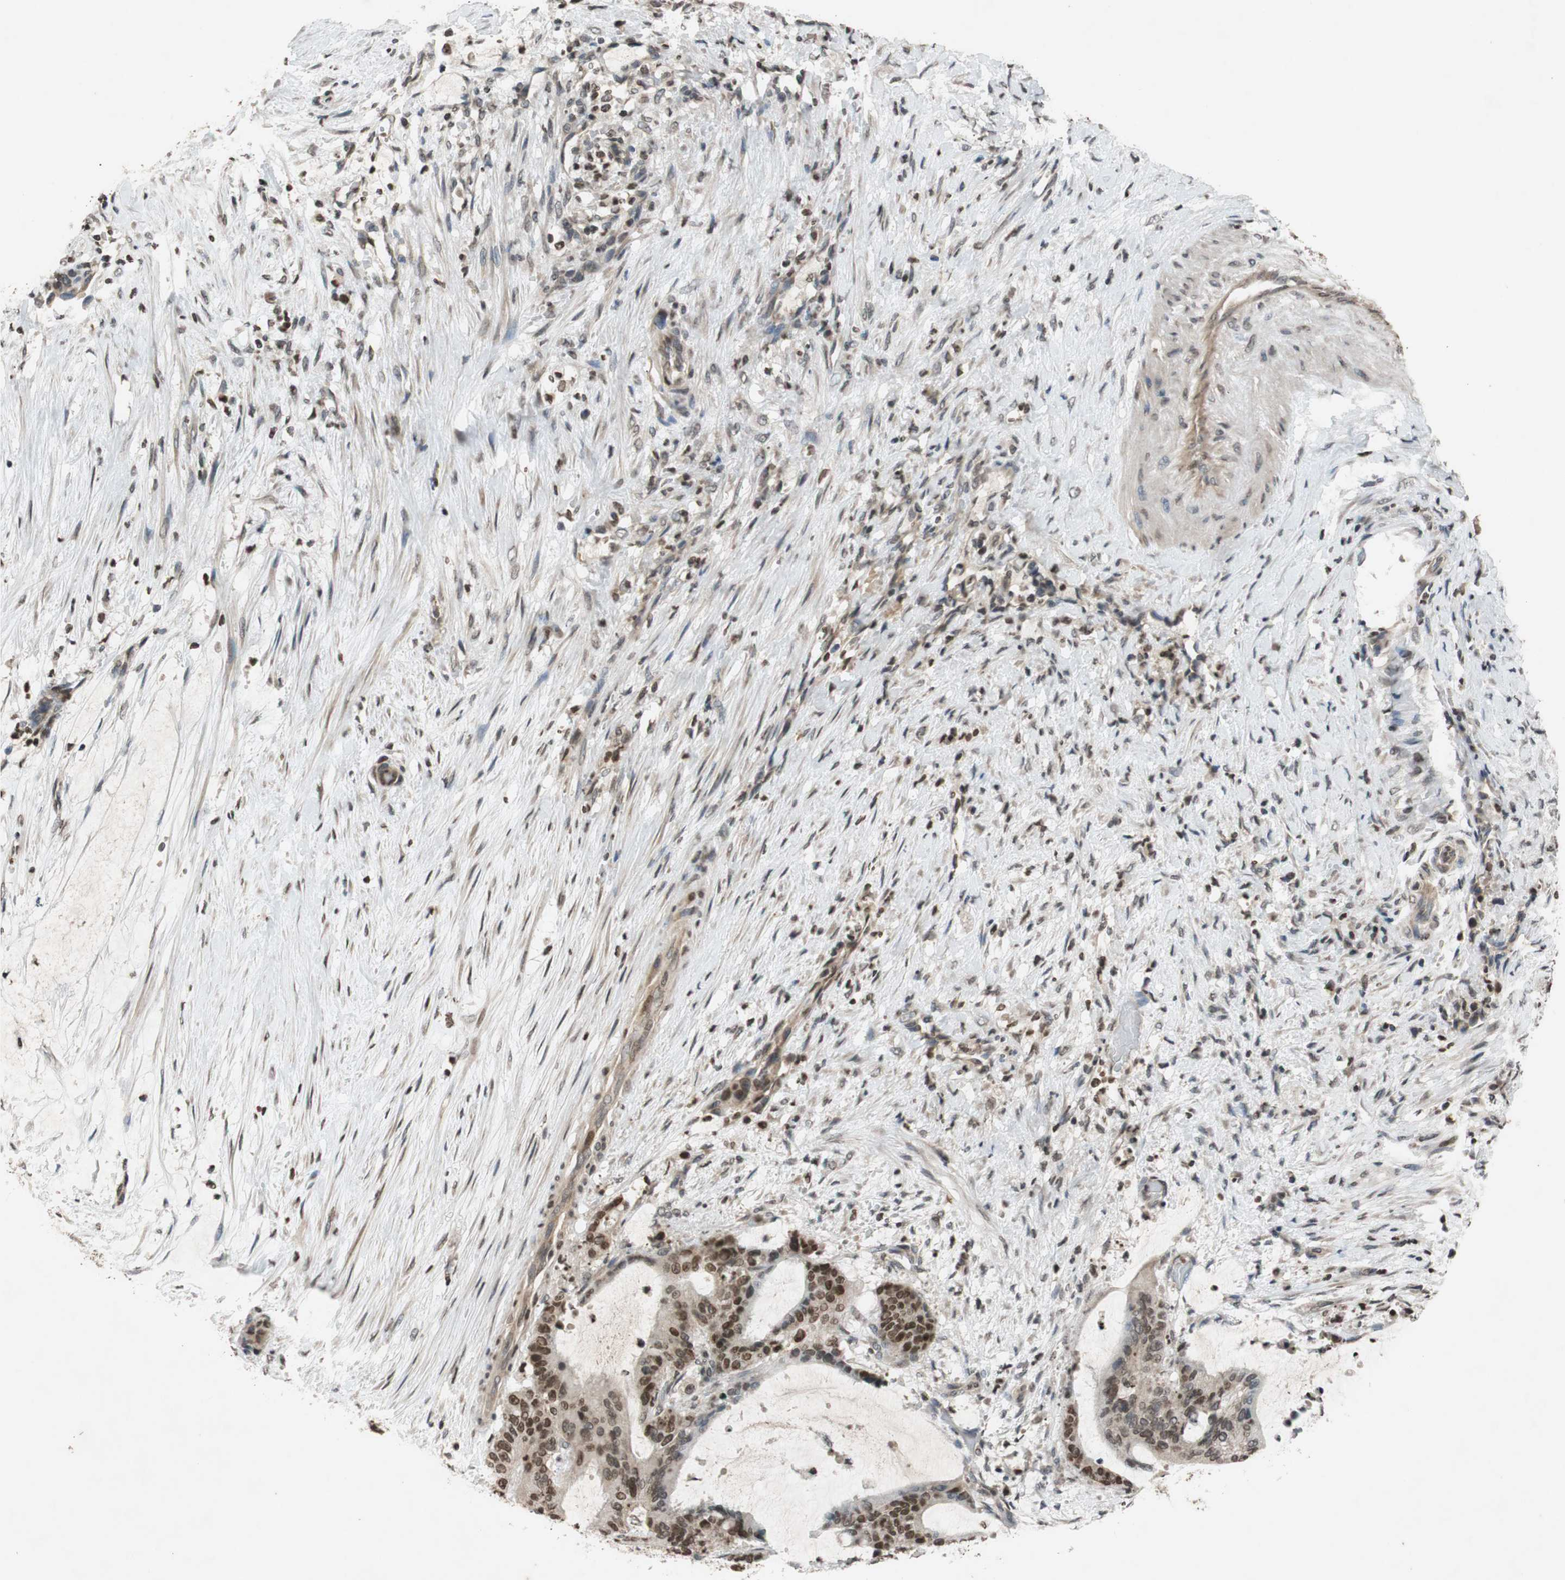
{"staining": {"intensity": "strong", "quantity": ">75%", "location": "nuclear"}, "tissue": "liver cancer", "cell_type": "Tumor cells", "image_type": "cancer", "snomed": [{"axis": "morphology", "description": "Cholangiocarcinoma"}, {"axis": "topography", "description": "Liver"}], "caption": "Human liver cholangiocarcinoma stained with a protein marker reveals strong staining in tumor cells.", "gene": "MCM6", "patient": {"sex": "female", "age": 73}}